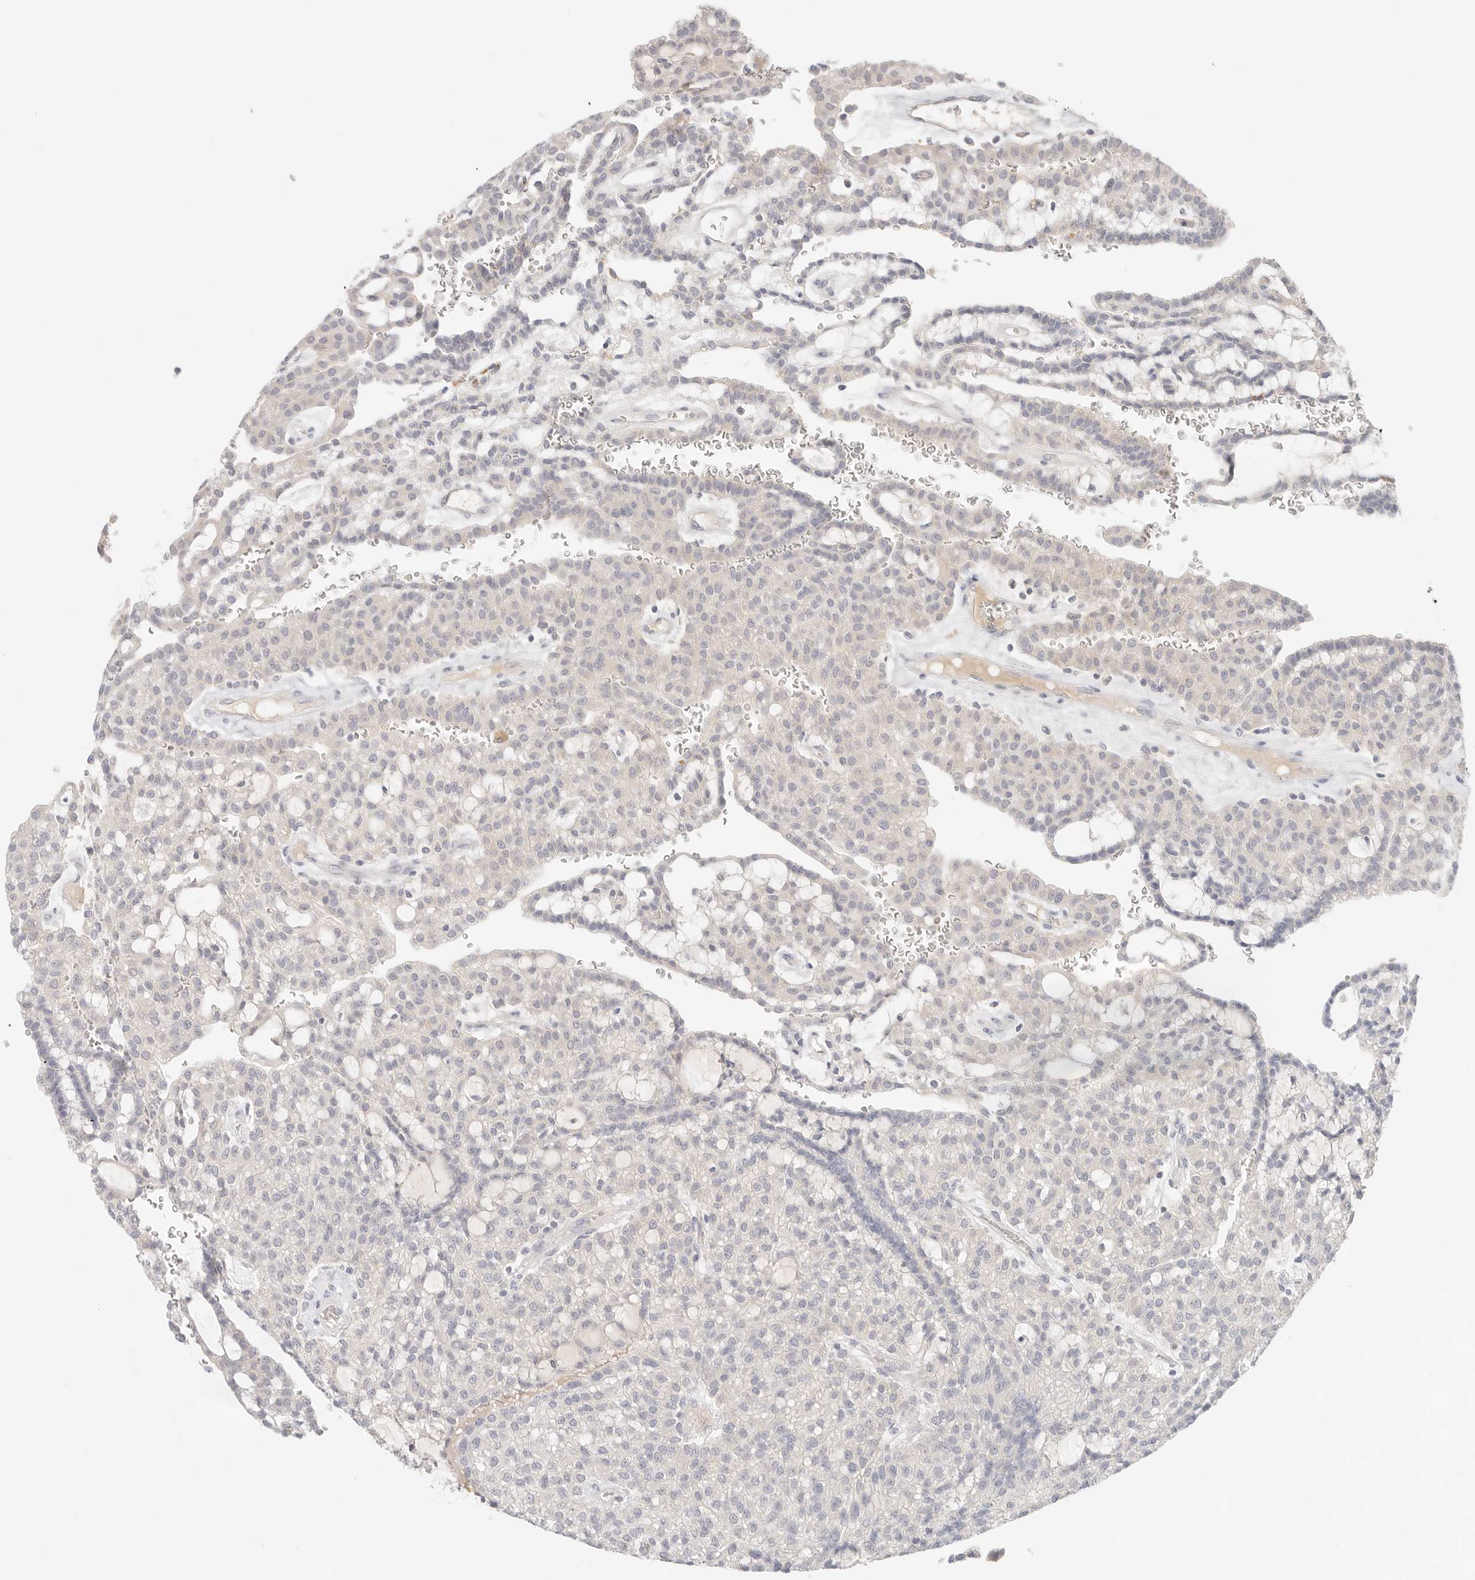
{"staining": {"intensity": "negative", "quantity": "none", "location": "none"}, "tissue": "renal cancer", "cell_type": "Tumor cells", "image_type": "cancer", "snomed": [{"axis": "morphology", "description": "Adenocarcinoma, NOS"}, {"axis": "topography", "description": "Kidney"}], "caption": "Renal cancer was stained to show a protein in brown. There is no significant expression in tumor cells. The staining was performed using DAB to visualize the protein expression in brown, while the nuclei were stained in blue with hematoxylin (Magnification: 20x).", "gene": "SPHK1", "patient": {"sex": "male", "age": 63}}